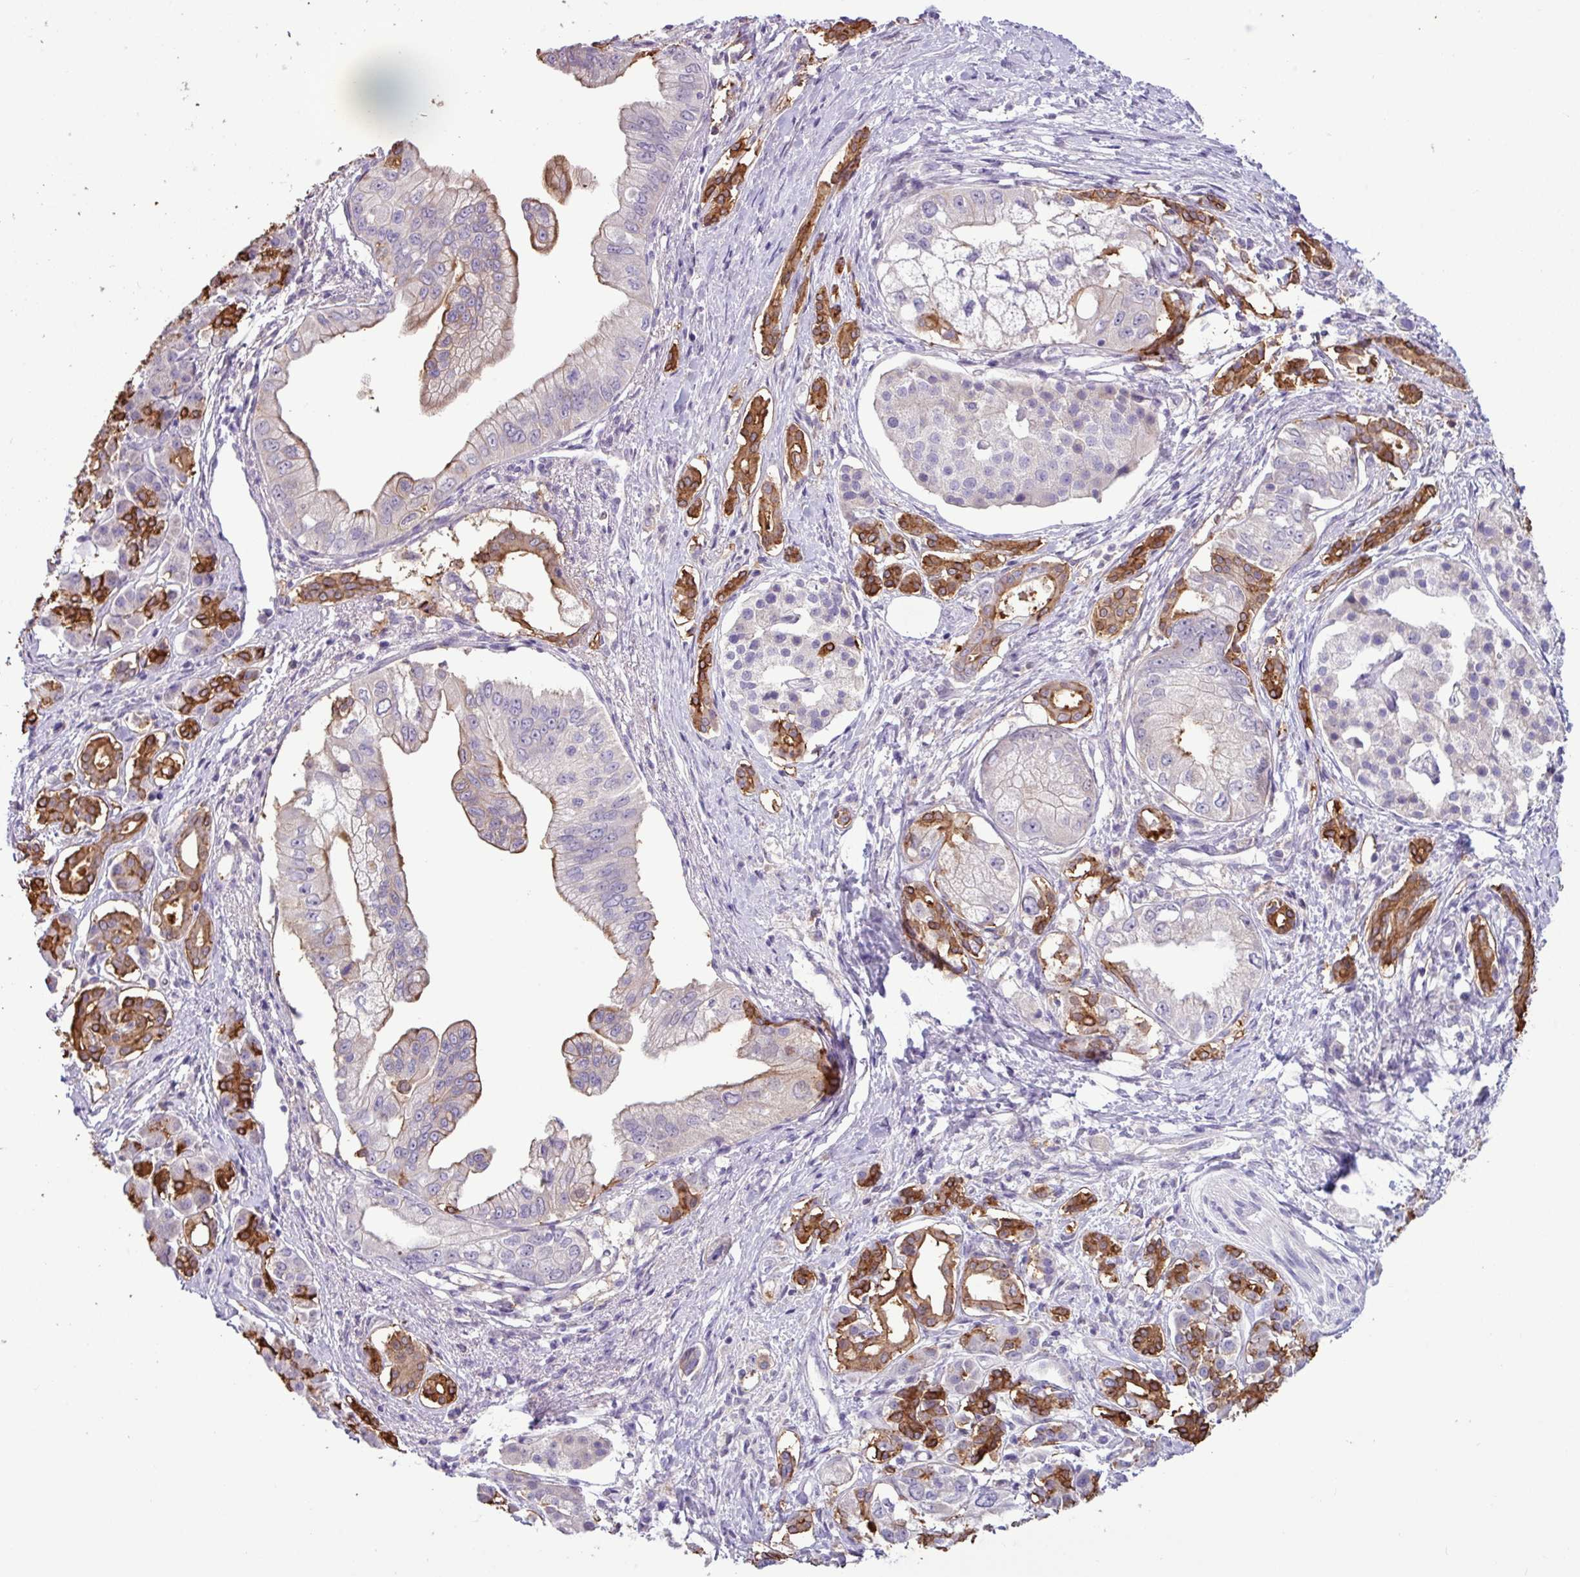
{"staining": {"intensity": "strong", "quantity": "<25%", "location": "cytoplasmic/membranous"}, "tissue": "pancreatic cancer", "cell_type": "Tumor cells", "image_type": "cancer", "snomed": [{"axis": "morphology", "description": "Adenocarcinoma, NOS"}, {"axis": "topography", "description": "Pancreas"}], "caption": "Protein expression analysis of pancreatic cancer (adenocarcinoma) demonstrates strong cytoplasmic/membranous positivity in about <25% of tumor cells. (DAB IHC, brown staining for protein, blue staining for nuclei).", "gene": "PNLDC1", "patient": {"sex": "male", "age": 70}}